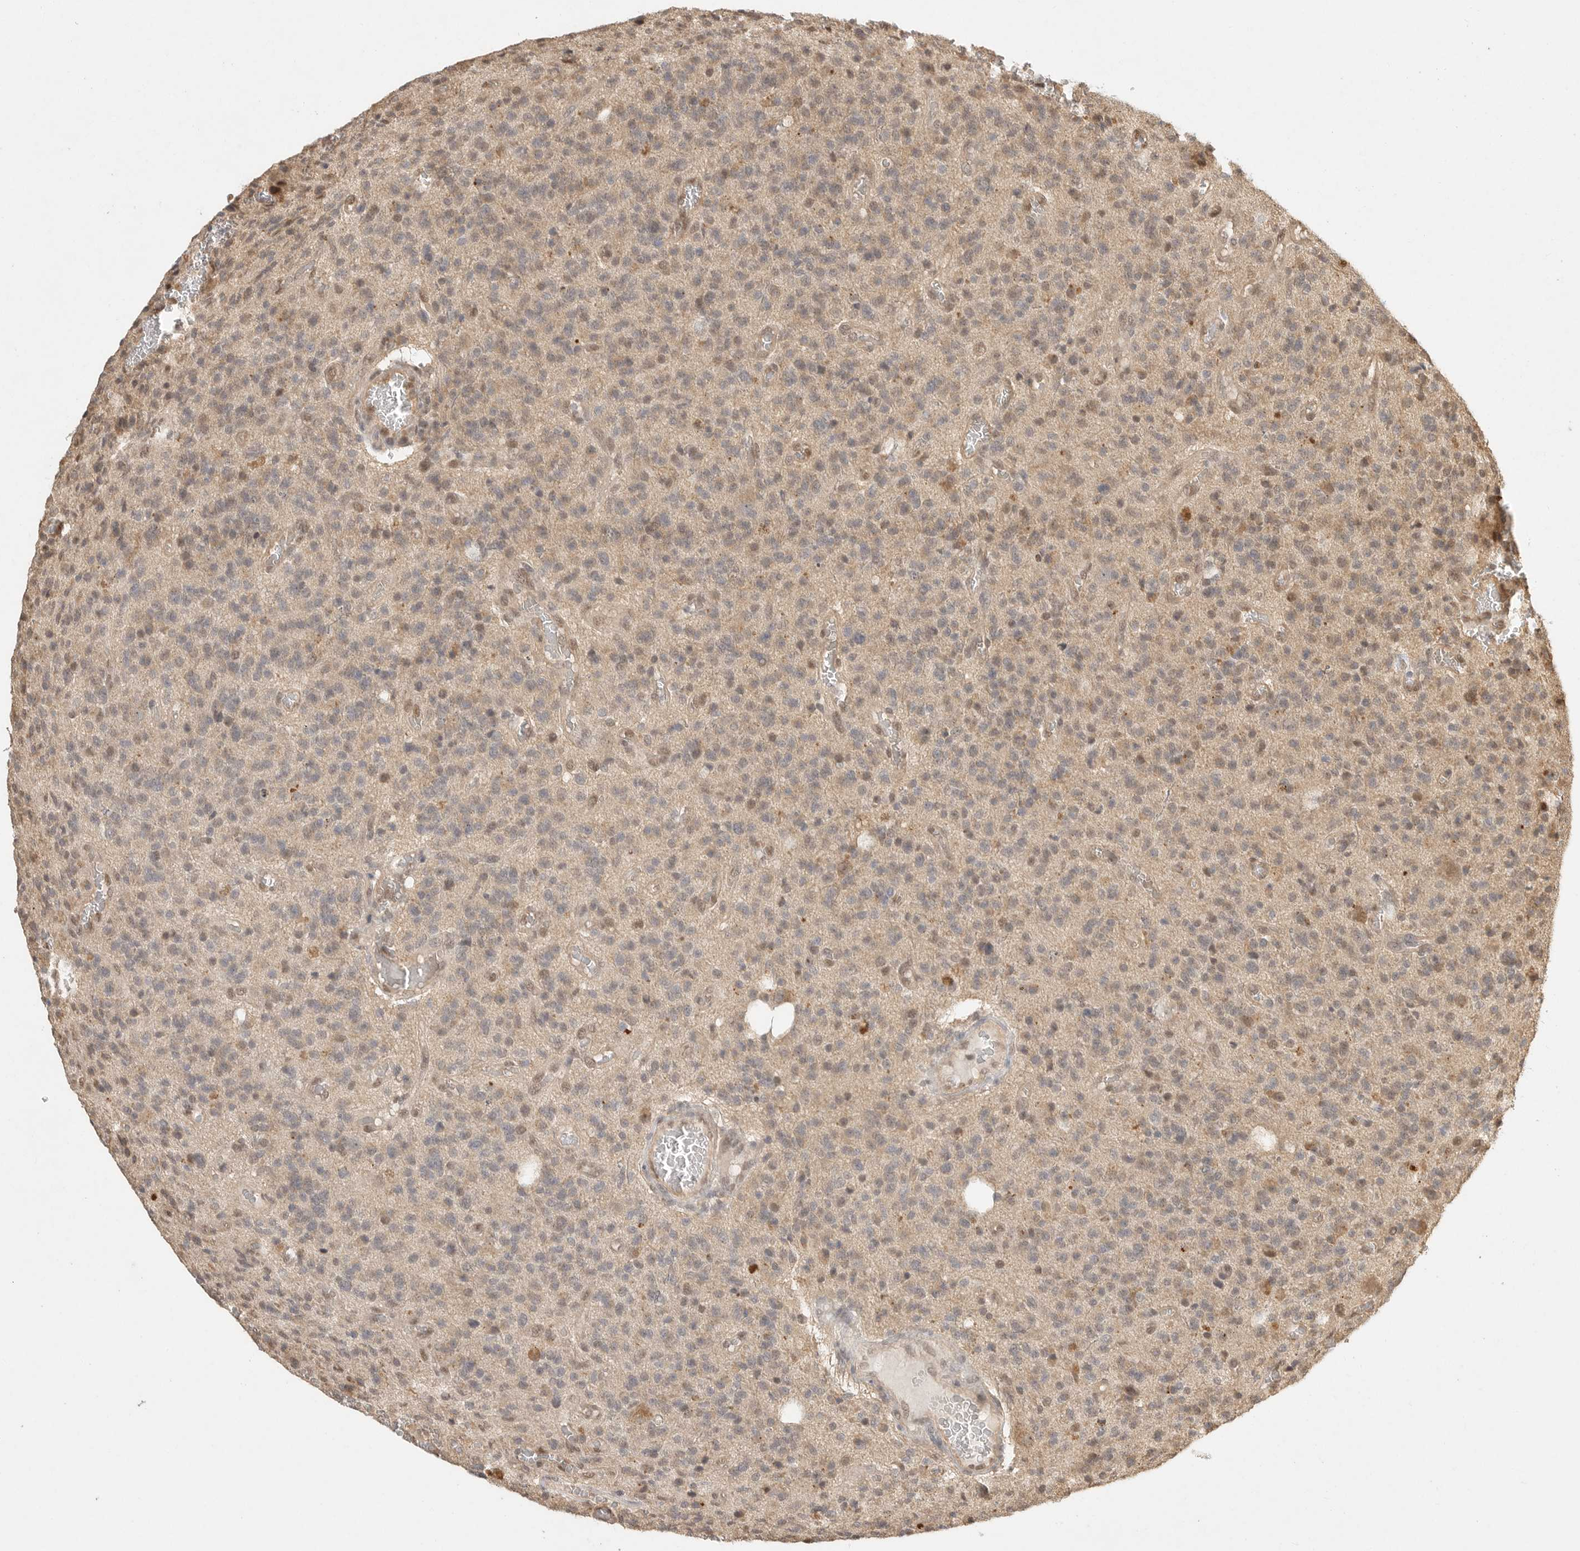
{"staining": {"intensity": "weak", "quantity": "25%-75%", "location": "nuclear"}, "tissue": "glioma", "cell_type": "Tumor cells", "image_type": "cancer", "snomed": [{"axis": "morphology", "description": "Glioma, malignant, High grade"}, {"axis": "topography", "description": "Brain"}], "caption": "Human glioma stained with a protein marker reveals weak staining in tumor cells.", "gene": "DFFA", "patient": {"sex": "male", "age": 34}}